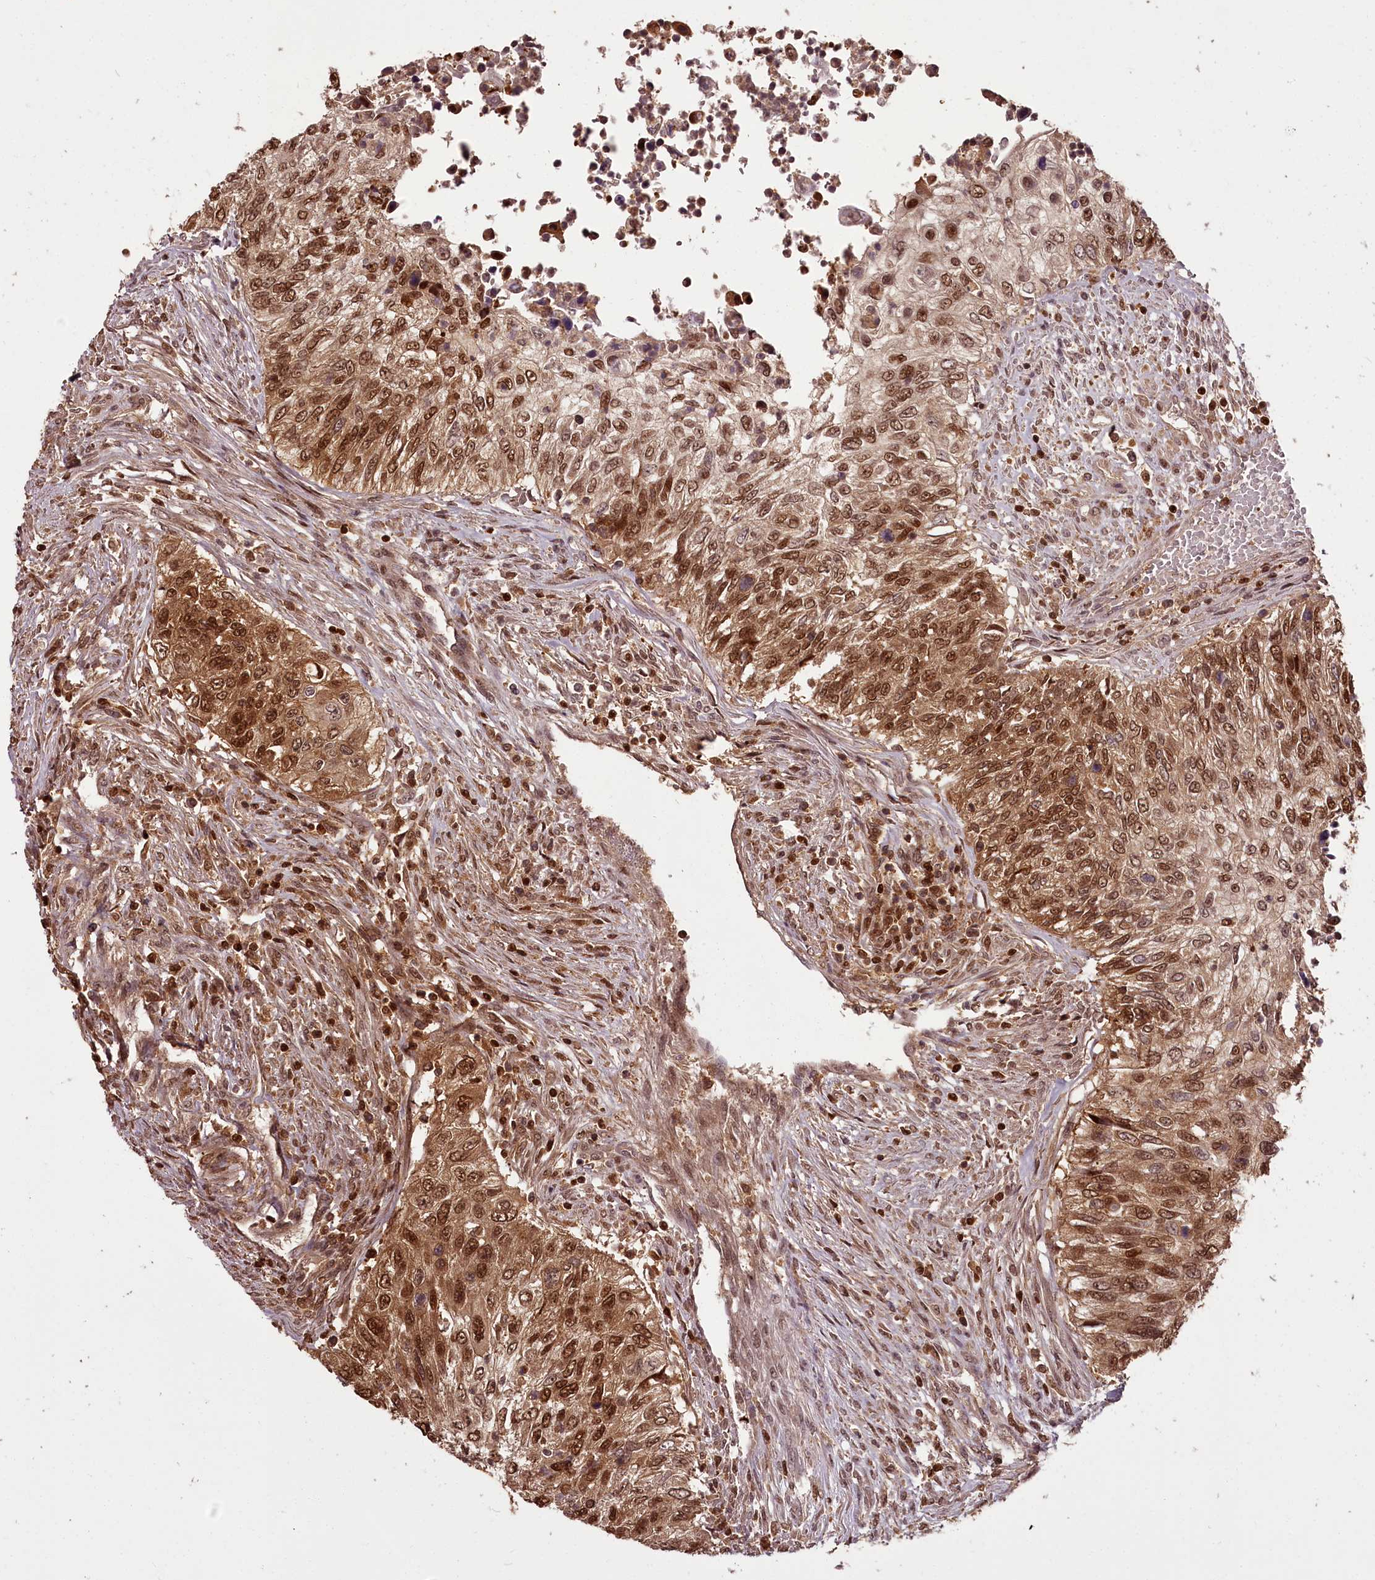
{"staining": {"intensity": "strong", "quantity": ">75%", "location": "cytoplasmic/membranous,nuclear"}, "tissue": "urothelial cancer", "cell_type": "Tumor cells", "image_type": "cancer", "snomed": [{"axis": "morphology", "description": "Urothelial carcinoma, High grade"}, {"axis": "topography", "description": "Urinary bladder"}], "caption": "Urothelial cancer tissue shows strong cytoplasmic/membranous and nuclear expression in approximately >75% of tumor cells, visualized by immunohistochemistry.", "gene": "NPRL2", "patient": {"sex": "female", "age": 60}}